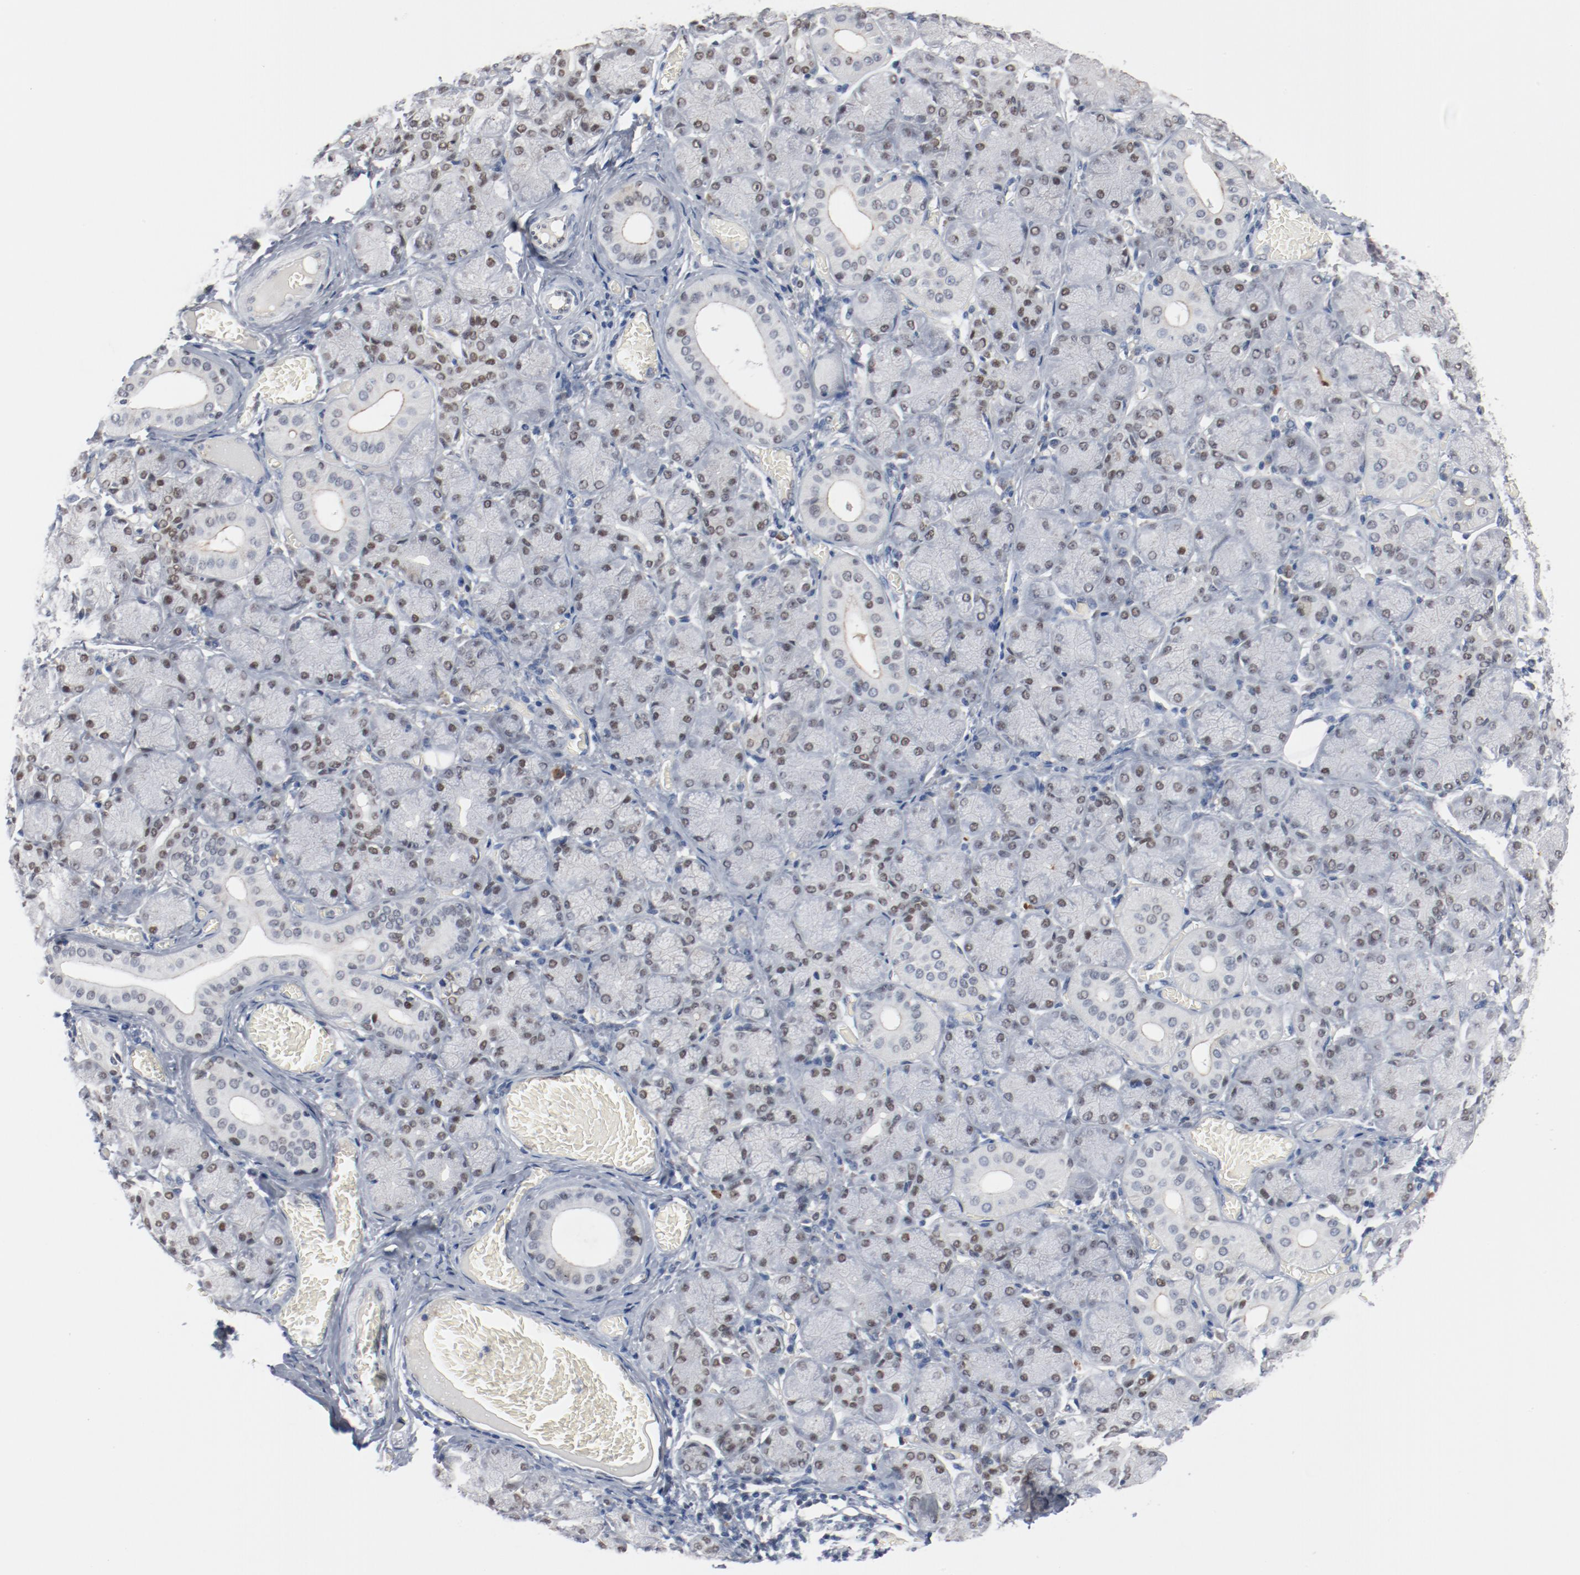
{"staining": {"intensity": "weak", "quantity": "25%-75%", "location": "nuclear"}, "tissue": "salivary gland", "cell_type": "Glandular cells", "image_type": "normal", "snomed": [{"axis": "morphology", "description": "Normal tissue, NOS"}, {"axis": "topography", "description": "Salivary gland"}], "caption": "A brown stain labels weak nuclear staining of a protein in glandular cells of benign human salivary gland. The staining is performed using DAB brown chromogen to label protein expression. The nuclei are counter-stained blue using hematoxylin.", "gene": "ENSG00000285708", "patient": {"sex": "female", "age": 24}}